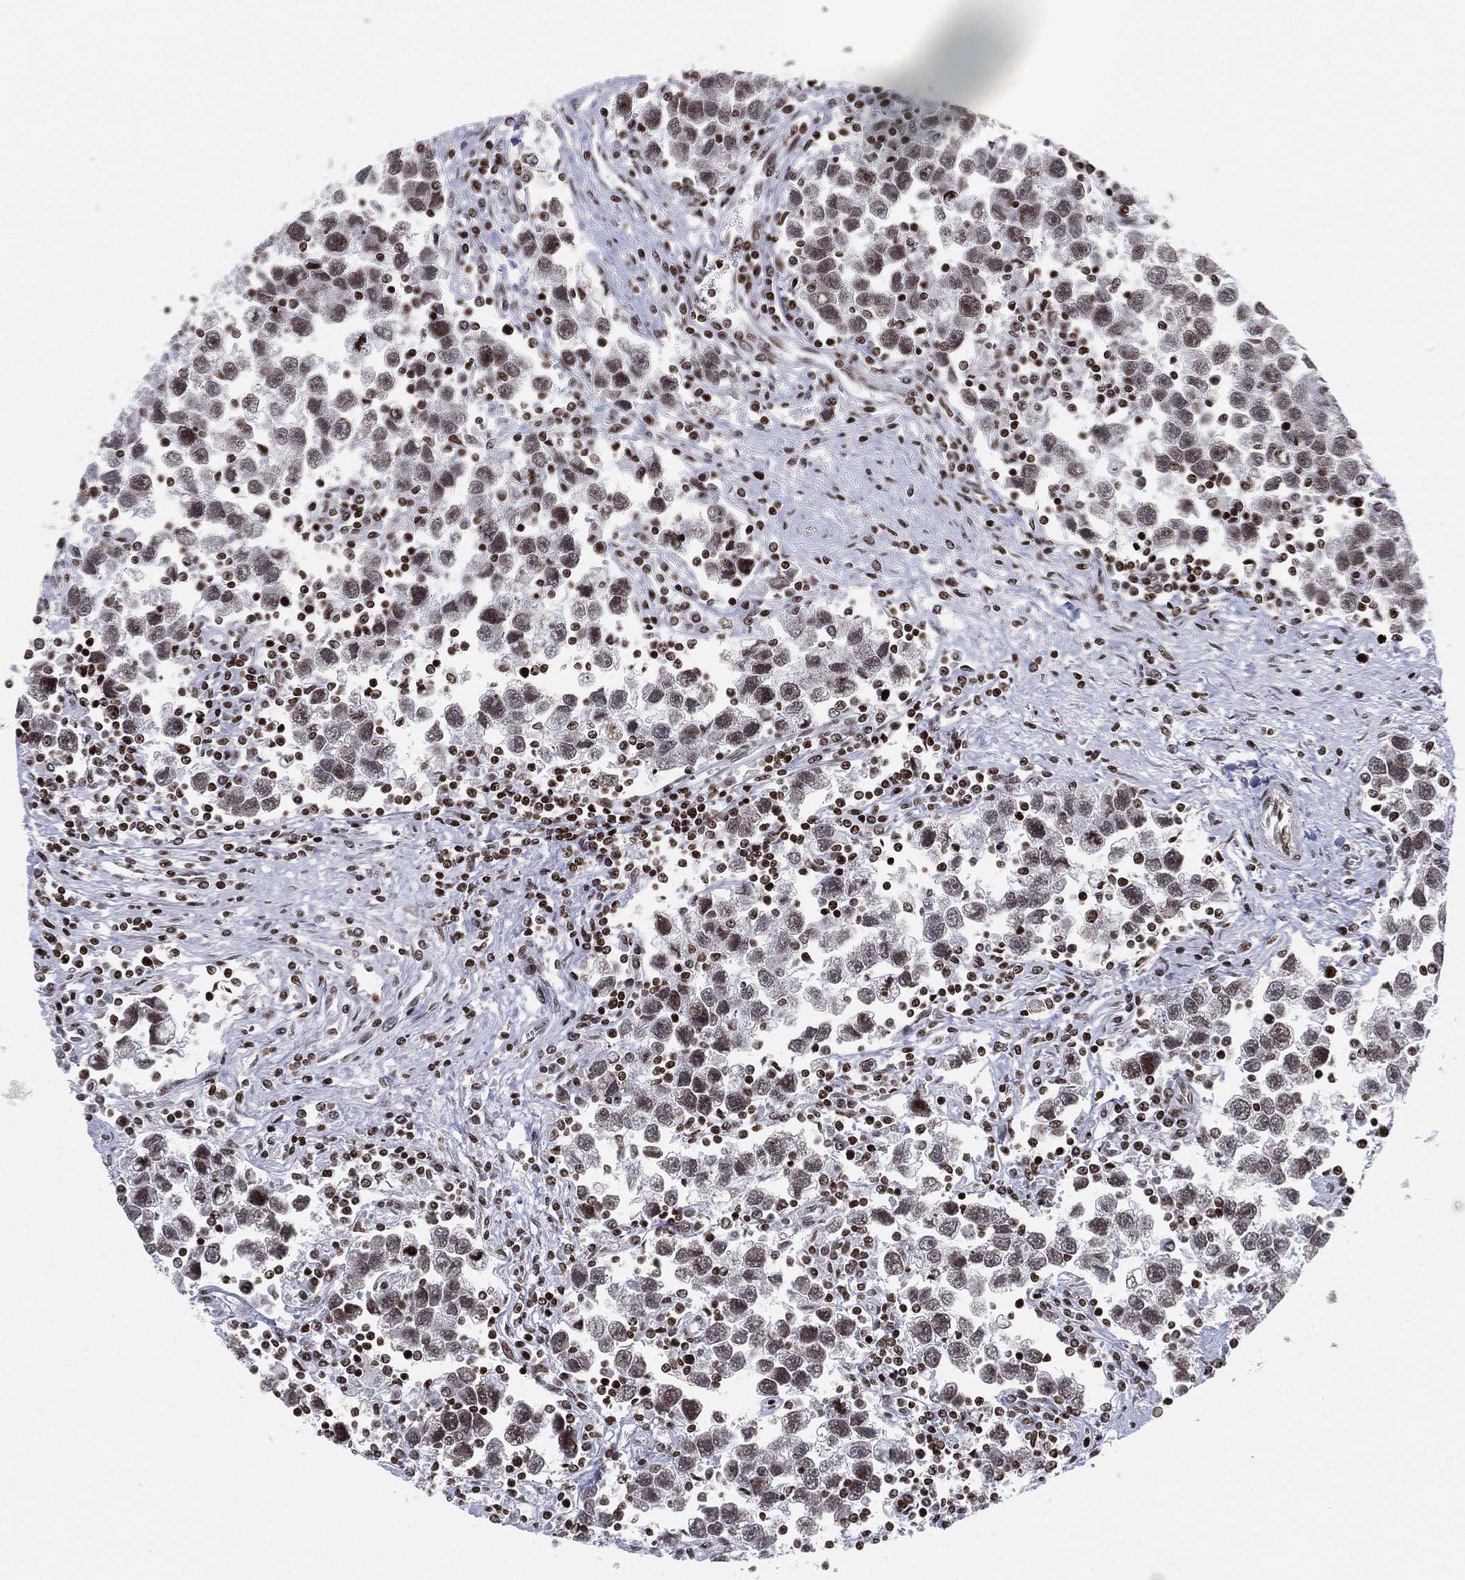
{"staining": {"intensity": "moderate", "quantity": "<25%", "location": "nuclear"}, "tissue": "testis cancer", "cell_type": "Tumor cells", "image_type": "cancer", "snomed": [{"axis": "morphology", "description": "Seminoma, NOS"}, {"axis": "topography", "description": "Testis"}], "caption": "Immunohistochemical staining of human testis cancer reveals low levels of moderate nuclear protein expression in approximately <25% of tumor cells.", "gene": "MFSD14A", "patient": {"sex": "male", "age": 30}}